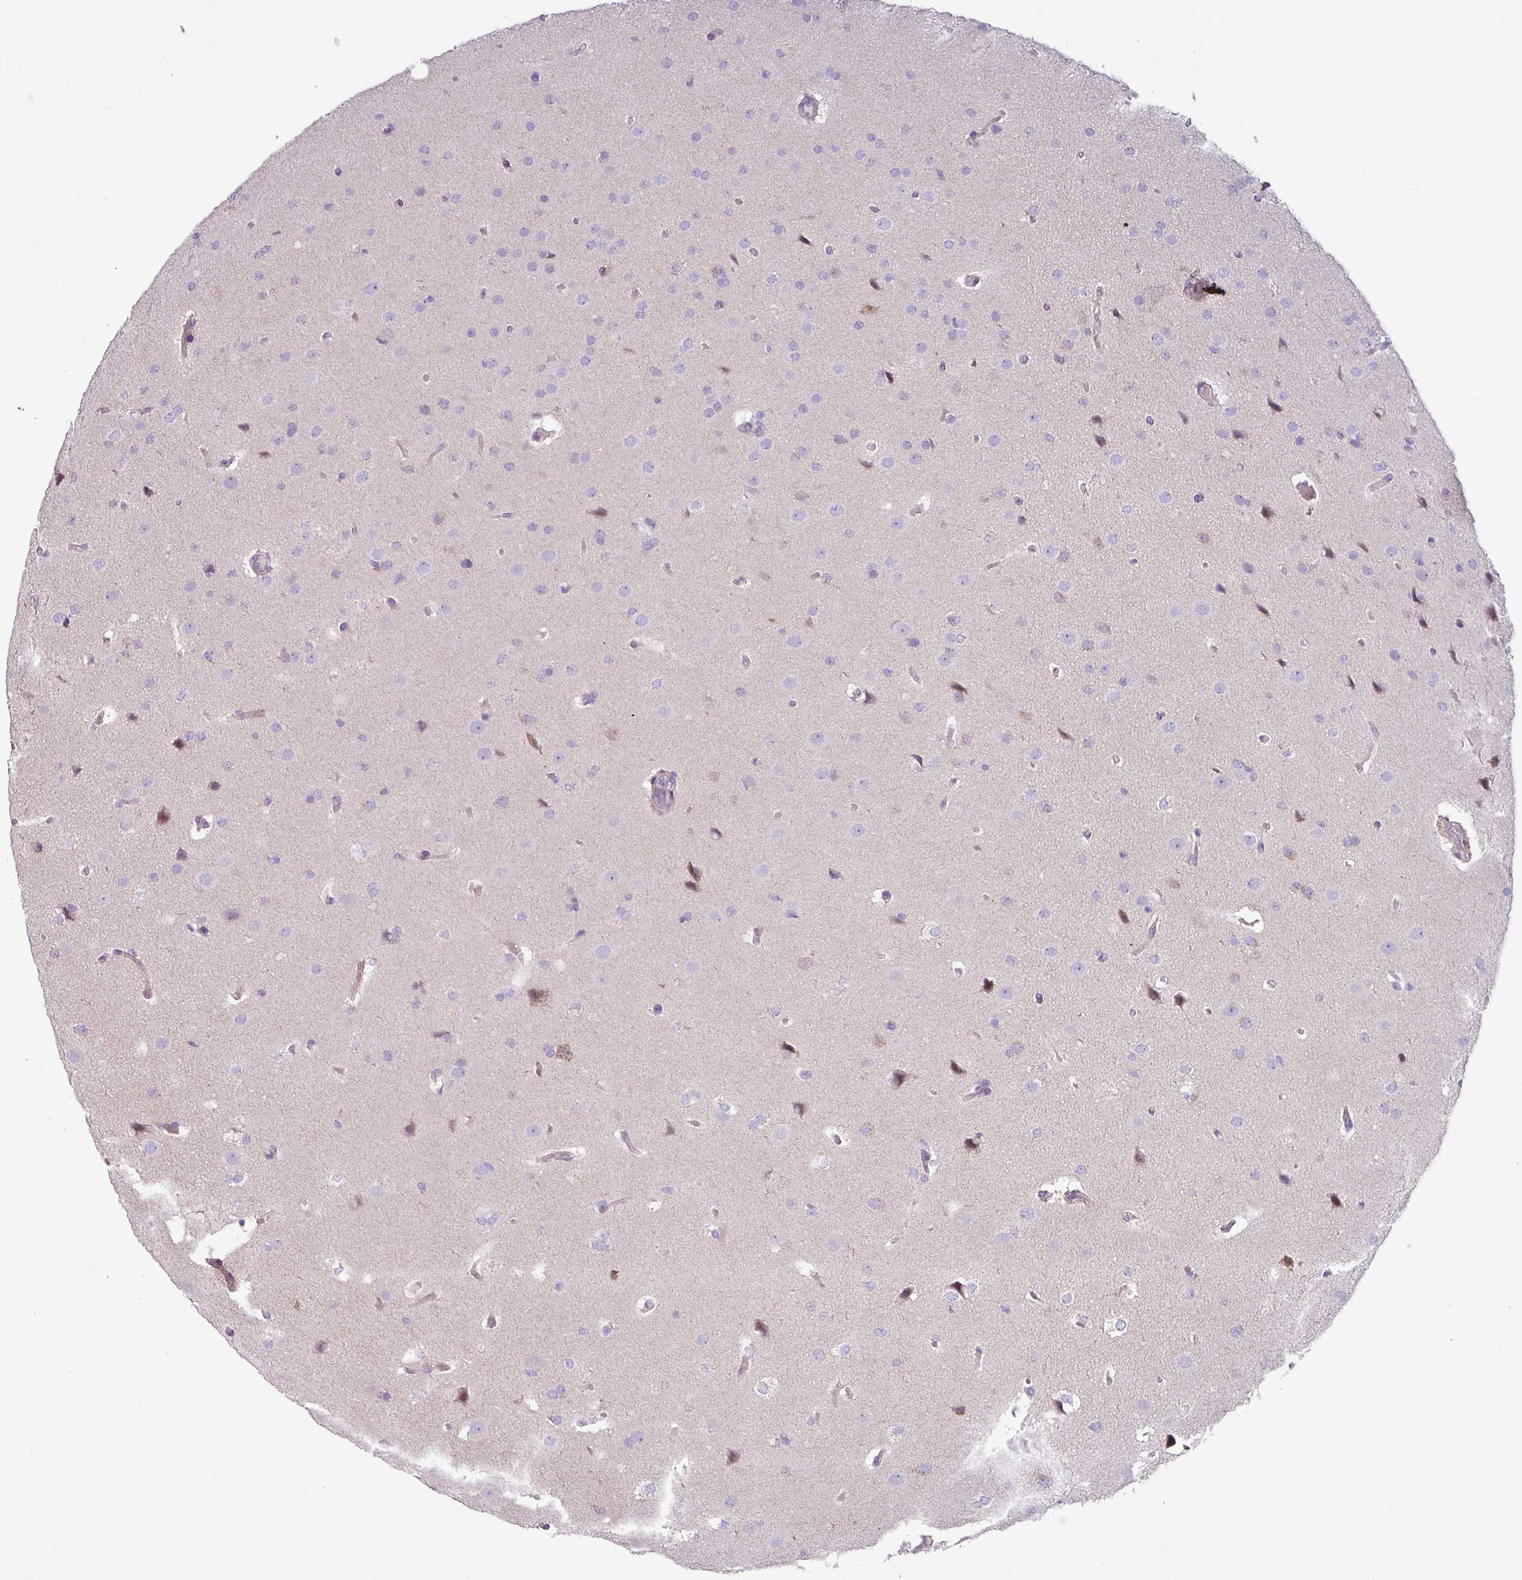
{"staining": {"intensity": "negative", "quantity": "none", "location": "none"}, "tissue": "glioma", "cell_type": "Tumor cells", "image_type": "cancer", "snomed": [{"axis": "morphology", "description": "Glioma, malignant, High grade"}, {"axis": "topography", "description": "Brain"}], "caption": "A histopathology image of malignant glioma (high-grade) stained for a protein displays no brown staining in tumor cells.", "gene": "RGS16", "patient": {"sex": "male", "age": 56}}